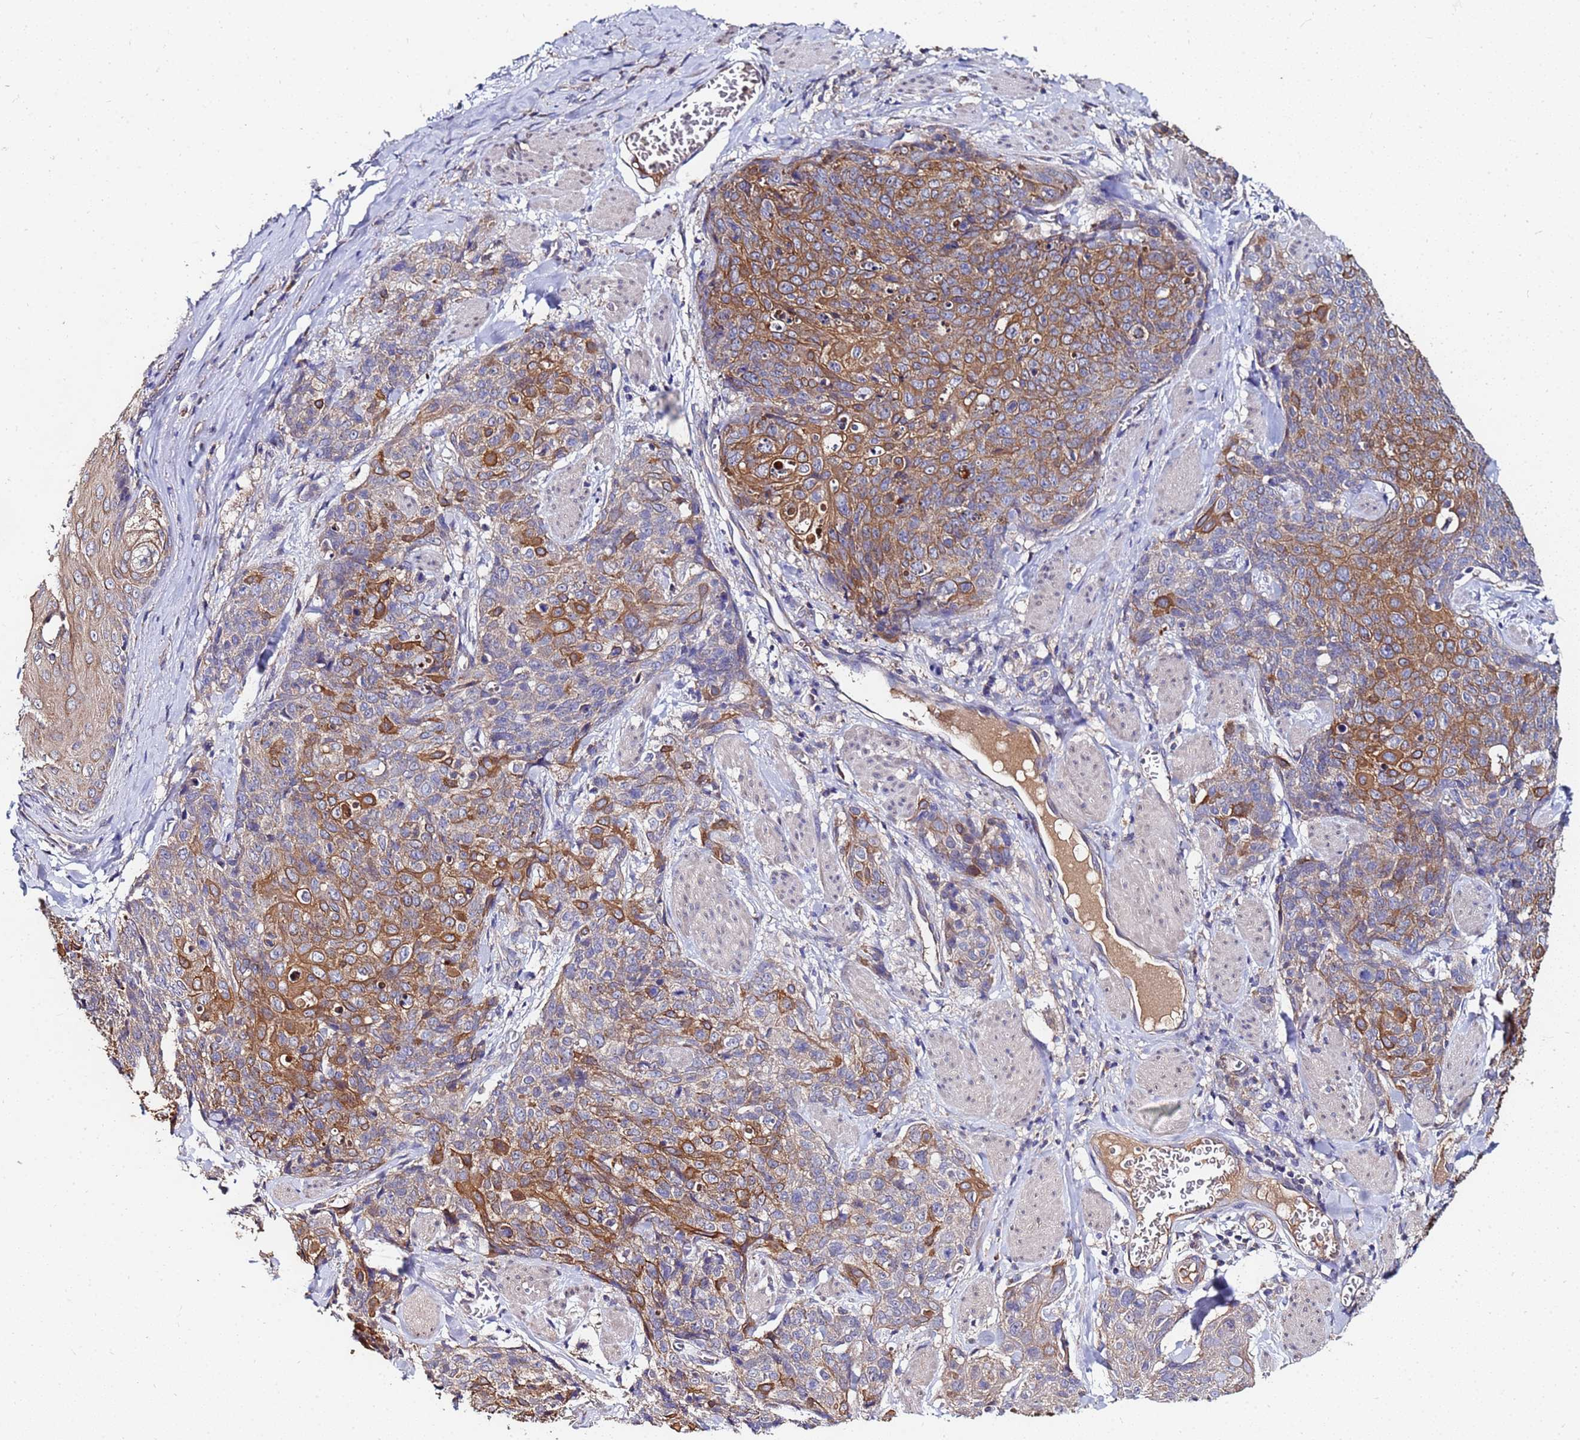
{"staining": {"intensity": "moderate", "quantity": "25%-75%", "location": "cytoplasmic/membranous"}, "tissue": "skin cancer", "cell_type": "Tumor cells", "image_type": "cancer", "snomed": [{"axis": "morphology", "description": "Squamous cell carcinoma, NOS"}, {"axis": "topography", "description": "Skin"}, {"axis": "topography", "description": "Vulva"}], "caption": "High-magnification brightfield microscopy of skin squamous cell carcinoma stained with DAB (3,3'-diaminobenzidine) (brown) and counterstained with hematoxylin (blue). tumor cells exhibit moderate cytoplasmic/membranous expression is identified in about25%-75% of cells.", "gene": "C5orf34", "patient": {"sex": "female", "age": 85}}